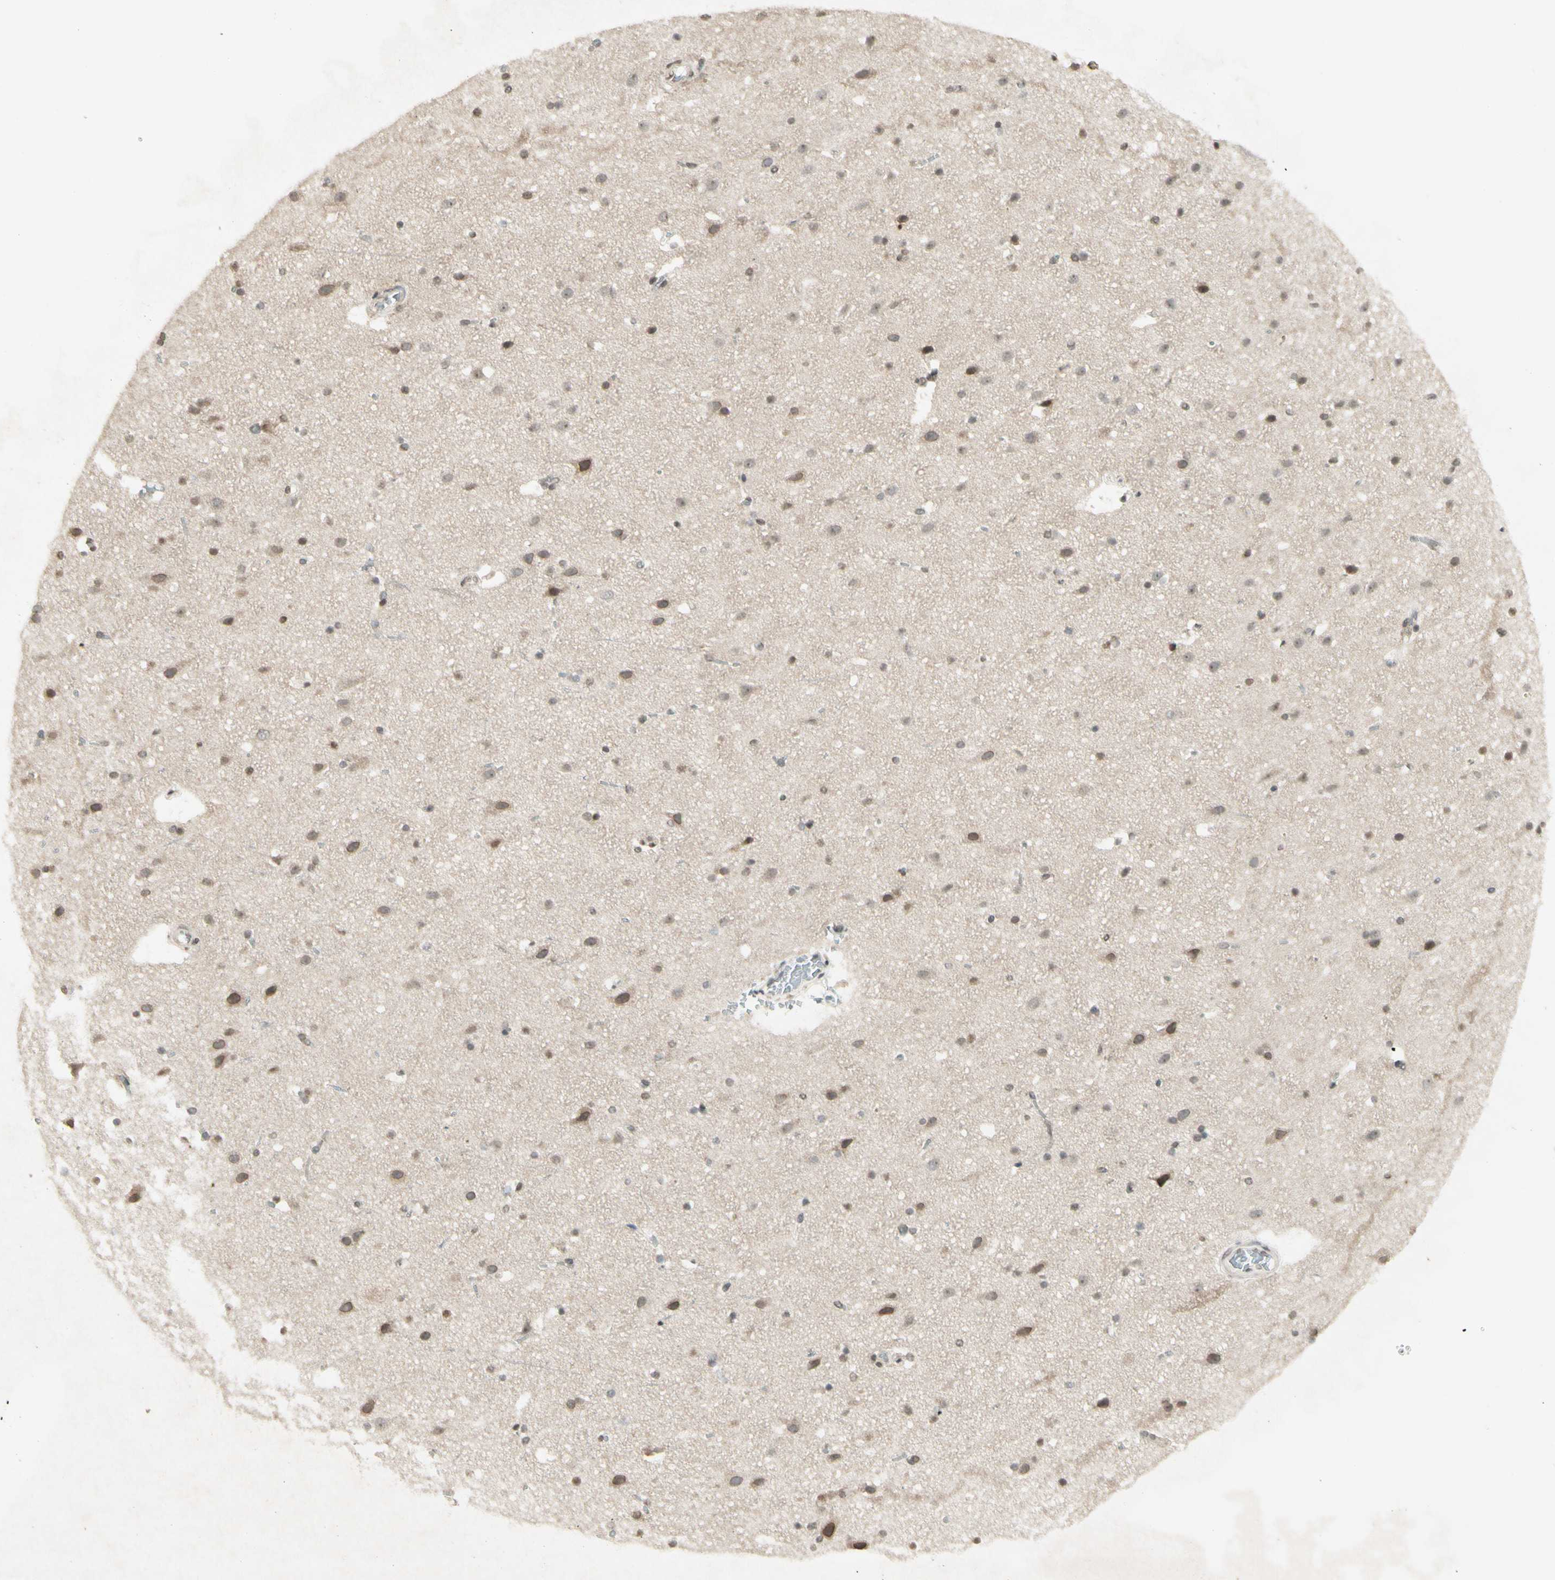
{"staining": {"intensity": "weak", "quantity": ">75%", "location": "cytoplasmic/membranous"}, "tissue": "cerebral cortex", "cell_type": "Endothelial cells", "image_type": "normal", "snomed": [{"axis": "morphology", "description": "Normal tissue, NOS"}, {"axis": "topography", "description": "Cerebral cortex"}], "caption": "Immunohistochemistry image of normal cerebral cortex: human cerebral cortex stained using immunohistochemistry (IHC) exhibits low levels of weak protein expression localized specifically in the cytoplasmic/membranous of endothelial cells, appearing as a cytoplasmic/membranous brown color.", "gene": "CCNI", "patient": {"sex": "male", "age": 45}}